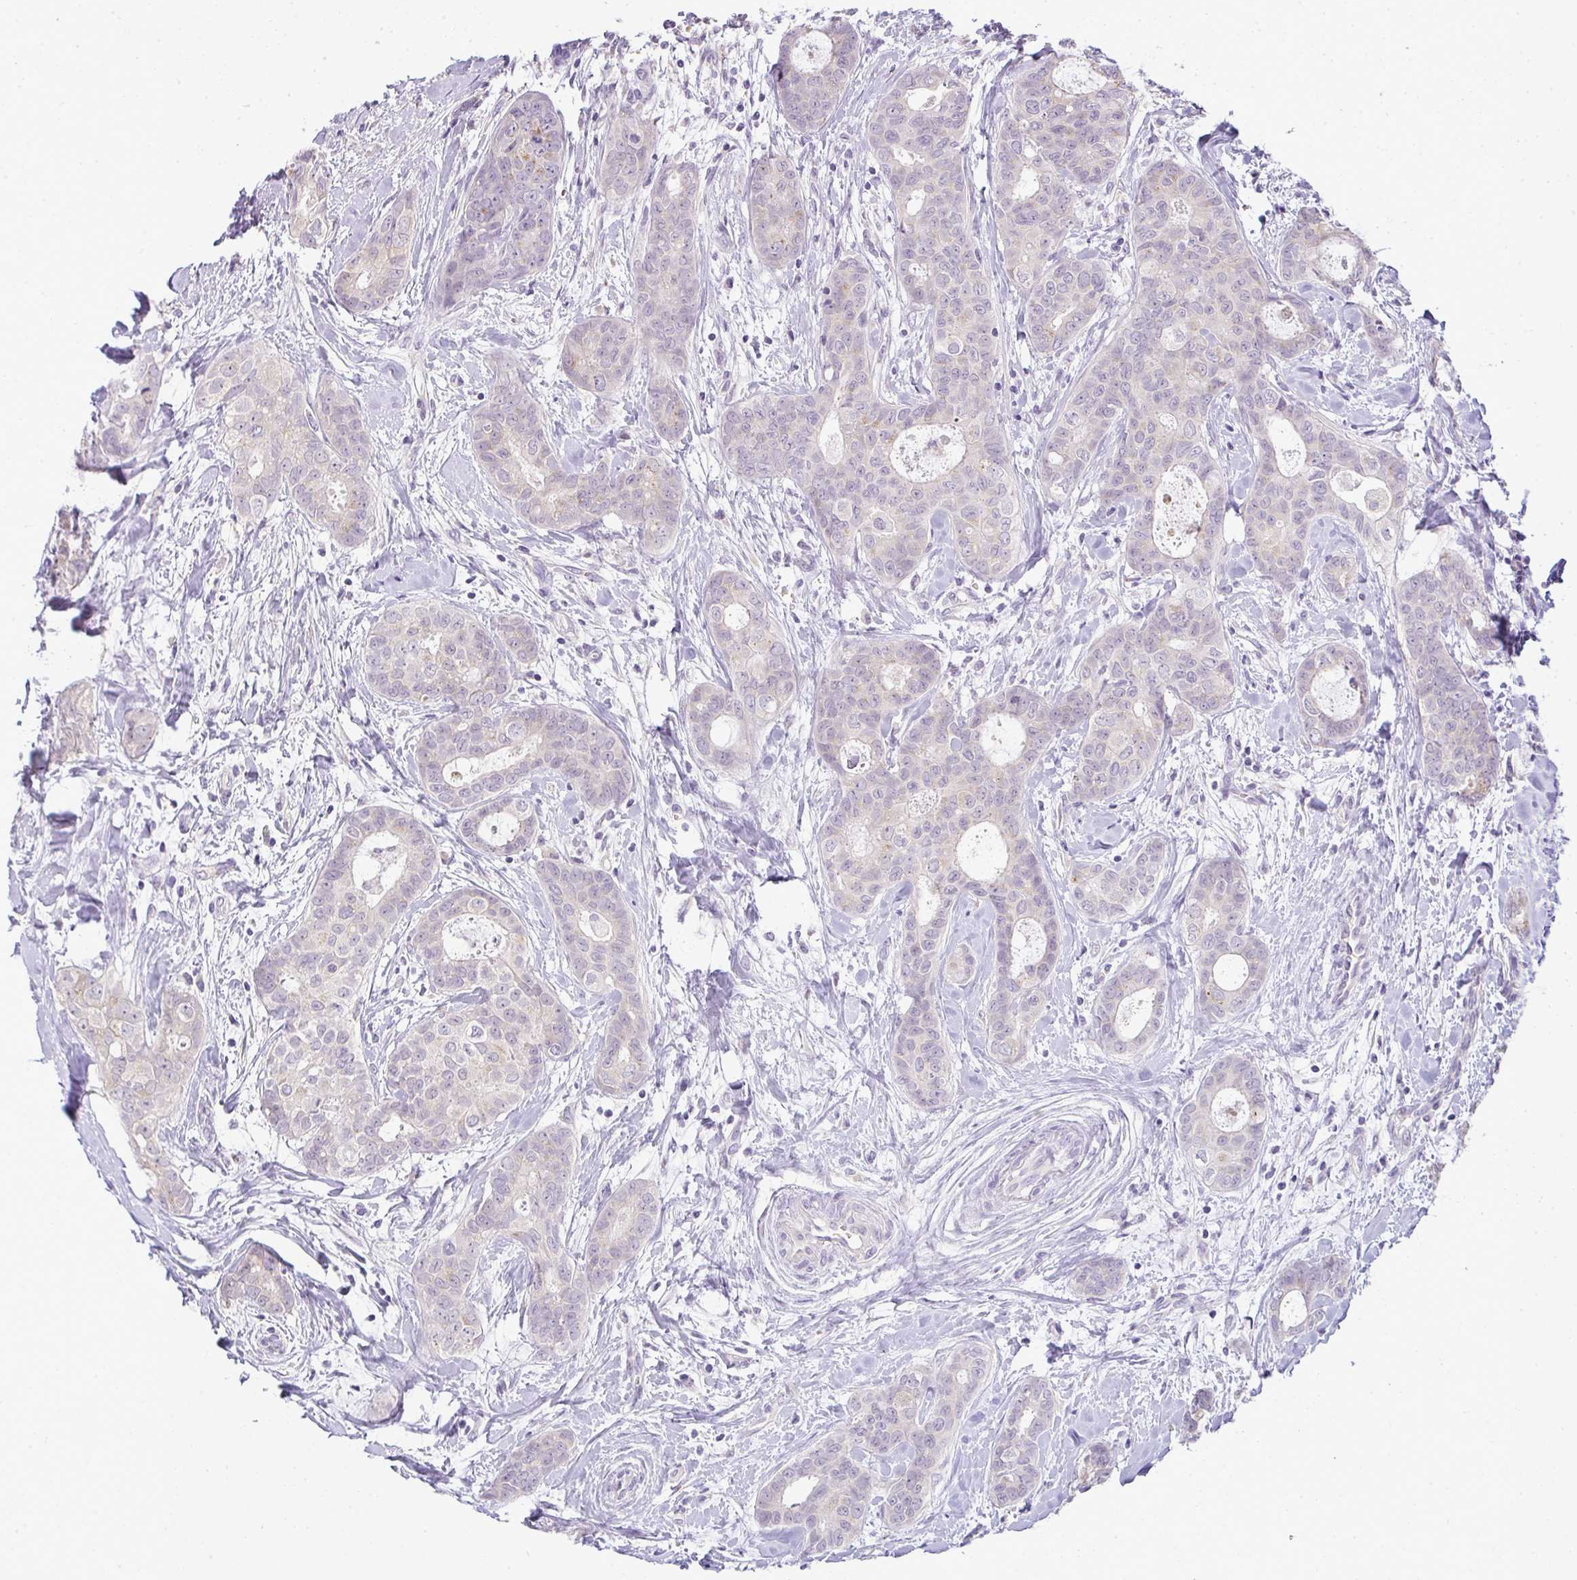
{"staining": {"intensity": "negative", "quantity": "none", "location": "none"}, "tissue": "breast cancer", "cell_type": "Tumor cells", "image_type": "cancer", "snomed": [{"axis": "morphology", "description": "Duct carcinoma"}, {"axis": "topography", "description": "Breast"}], "caption": "This histopathology image is of breast cancer stained with immunohistochemistry (IHC) to label a protein in brown with the nuclei are counter-stained blue. There is no expression in tumor cells.", "gene": "CMPK1", "patient": {"sex": "female", "age": 45}}